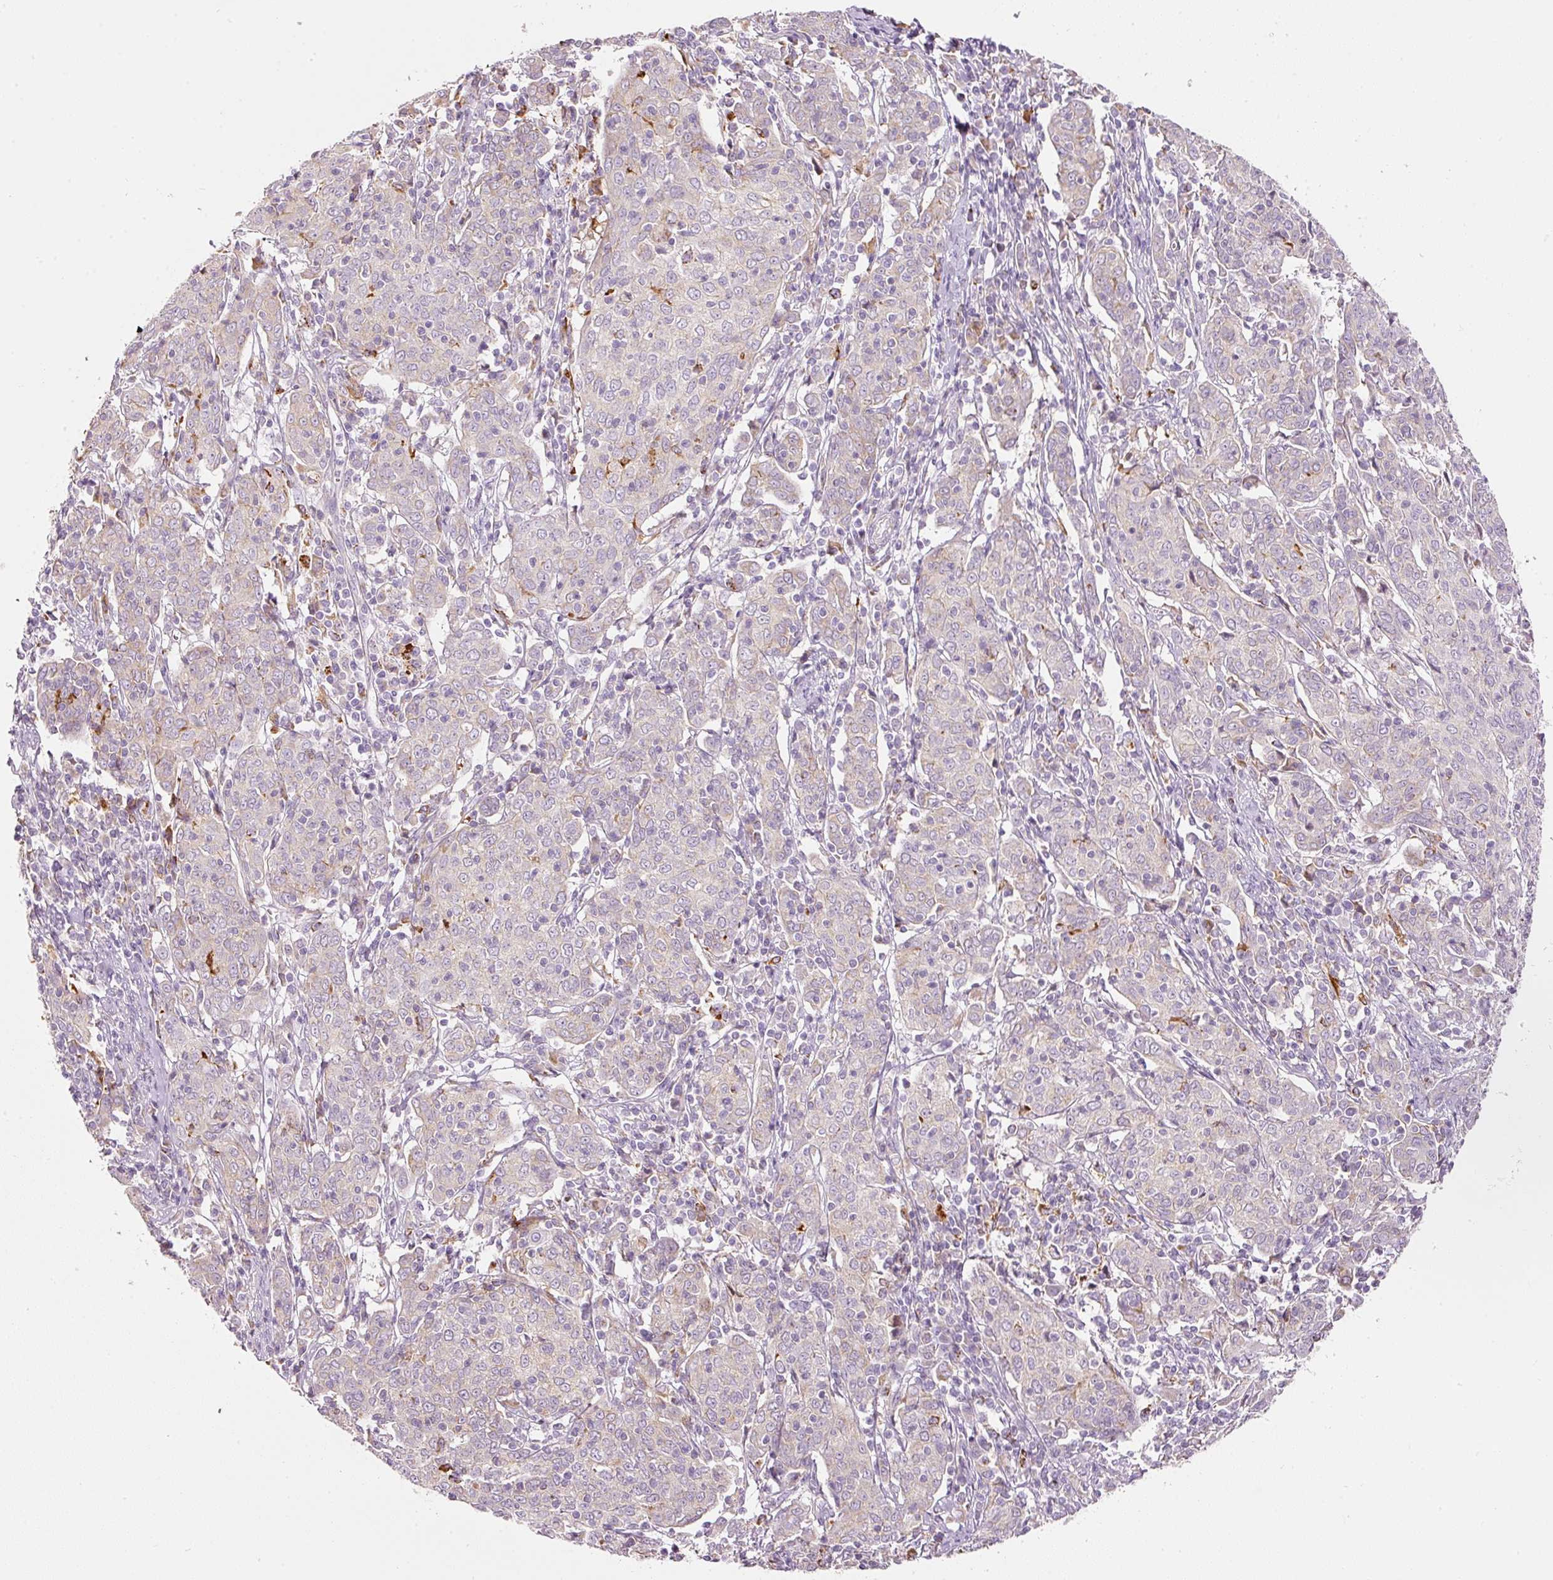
{"staining": {"intensity": "negative", "quantity": "none", "location": "none"}, "tissue": "cervical cancer", "cell_type": "Tumor cells", "image_type": "cancer", "snomed": [{"axis": "morphology", "description": "Squamous cell carcinoma, NOS"}, {"axis": "topography", "description": "Cervix"}], "caption": "IHC of squamous cell carcinoma (cervical) reveals no staining in tumor cells.", "gene": "MTHFD2", "patient": {"sex": "female", "age": 67}}